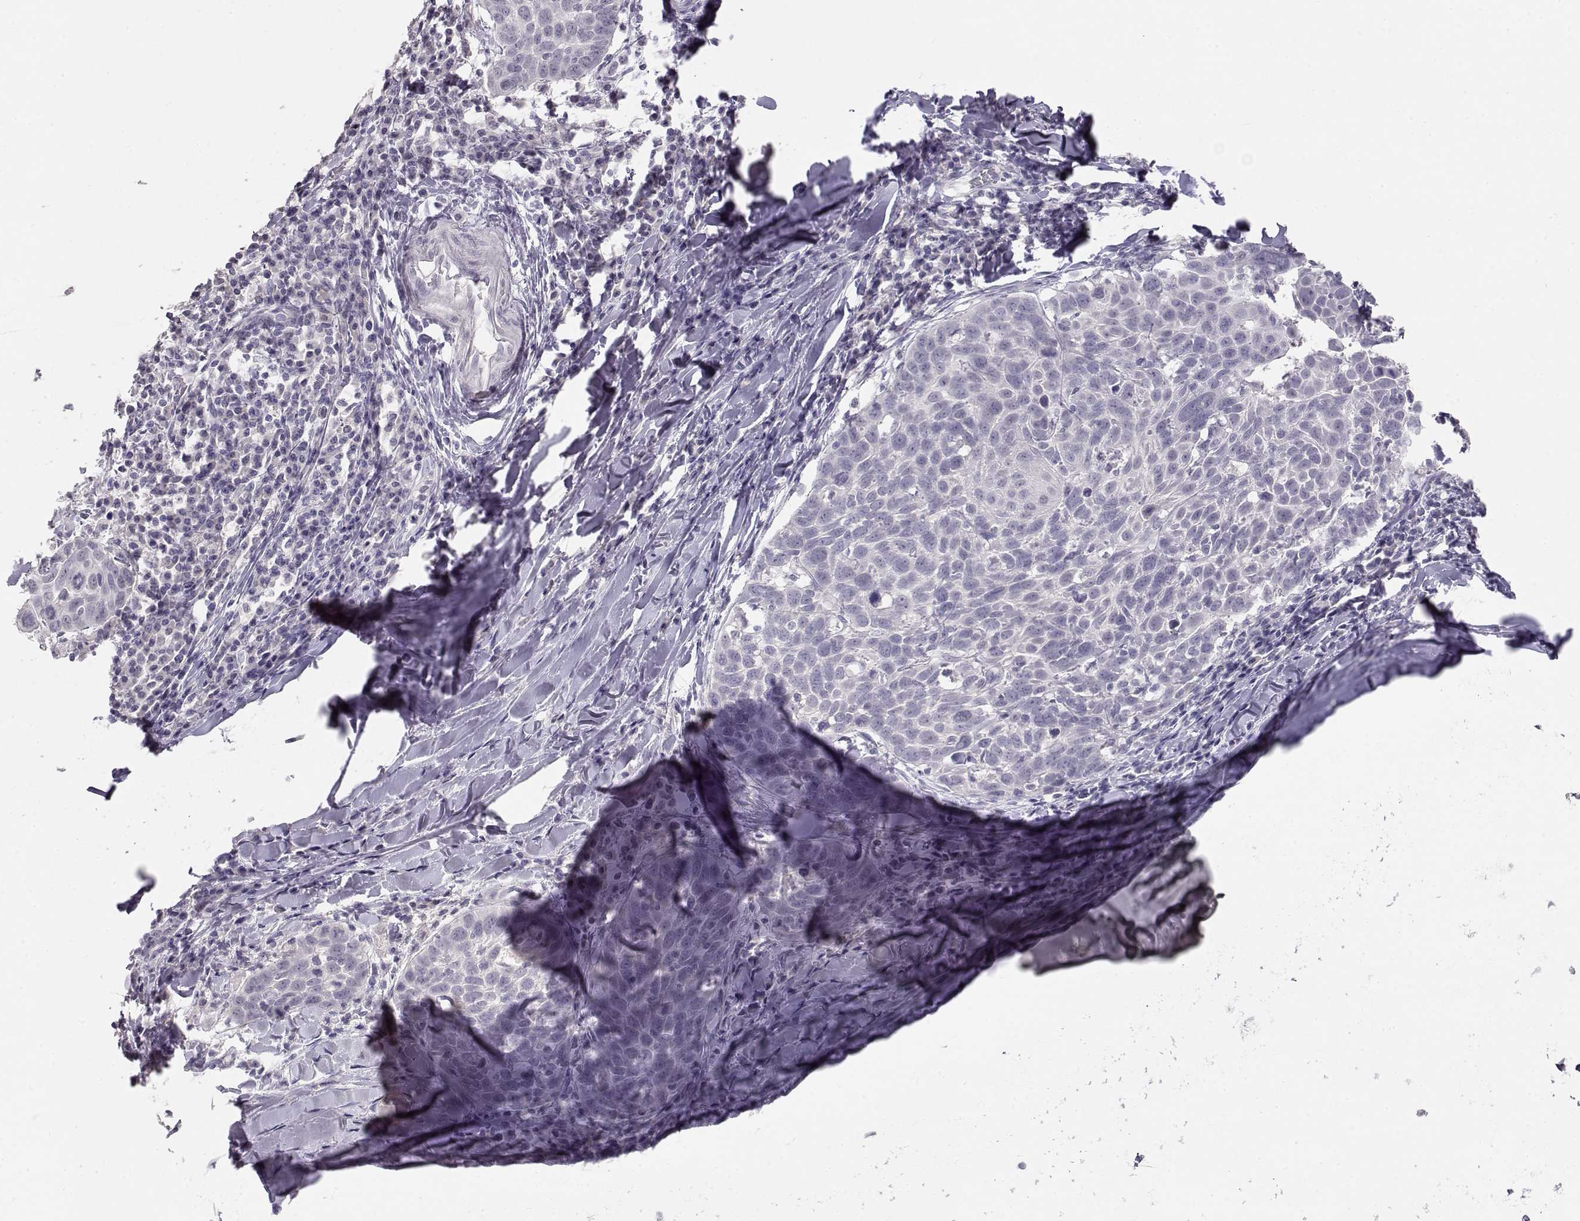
{"staining": {"intensity": "negative", "quantity": "none", "location": "none"}, "tissue": "lung cancer", "cell_type": "Tumor cells", "image_type": "cancer", "snomed": [{"axis": "morphology", "description": "Squamous cell carcinoma, NOS"}, {"axis": "topography", "description": "Lung"}], "caption": "Immunohistochemical staining of lung cancer (squamous cell carcinoma) displays no significant positivity in tumor cells.", "gene": "TKTL1", "patient": {"sex": "male", "age": 57}}